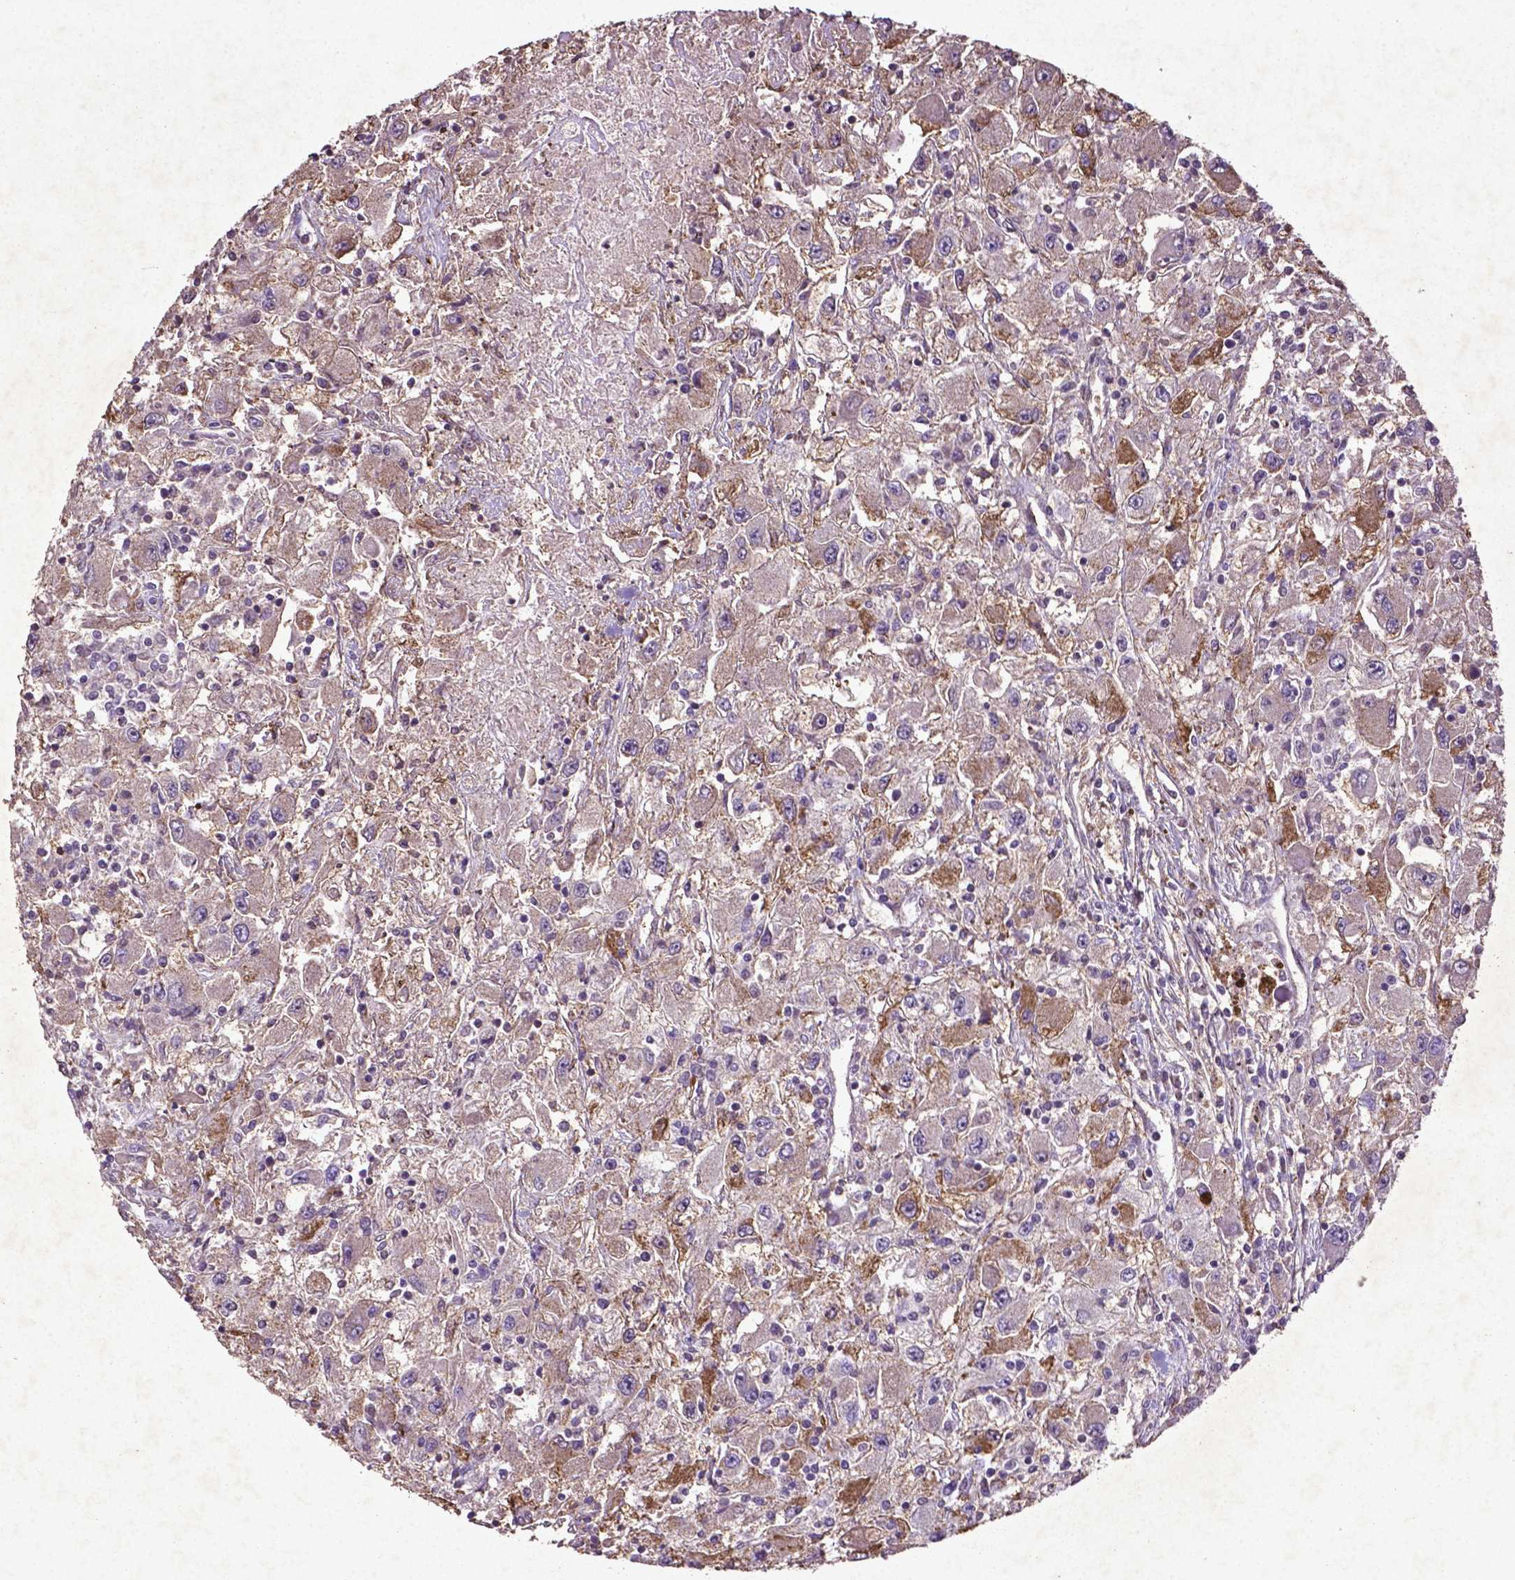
{"staining": {"intensity": "moderate", "quantity": "25%-75%", "location": "cytoplasmic/membranous"}, "tissue": "renal cancer", "cell_type": "Tumor cells", "image_type": "cancer", "snomed": [{"axis": "morphology", "description": "Adenocarcinoma, NOS"}, {"axis": "topography", "description": "Kidney"}], "caption": "Renal adenocarcinoma was stained to show a protein in brown. There is medium levels of moderate cytoplasmic/membranous expression in approximately 25%-75% of tumor cells. (Stains: DAB (3,3'-diaminobenzidine) in brown, nuclei in blue, Microscopy: brightfield microscopy at high magnification).", "gene": "MTOR", "patient": {"sex": "female", "age": 67}}